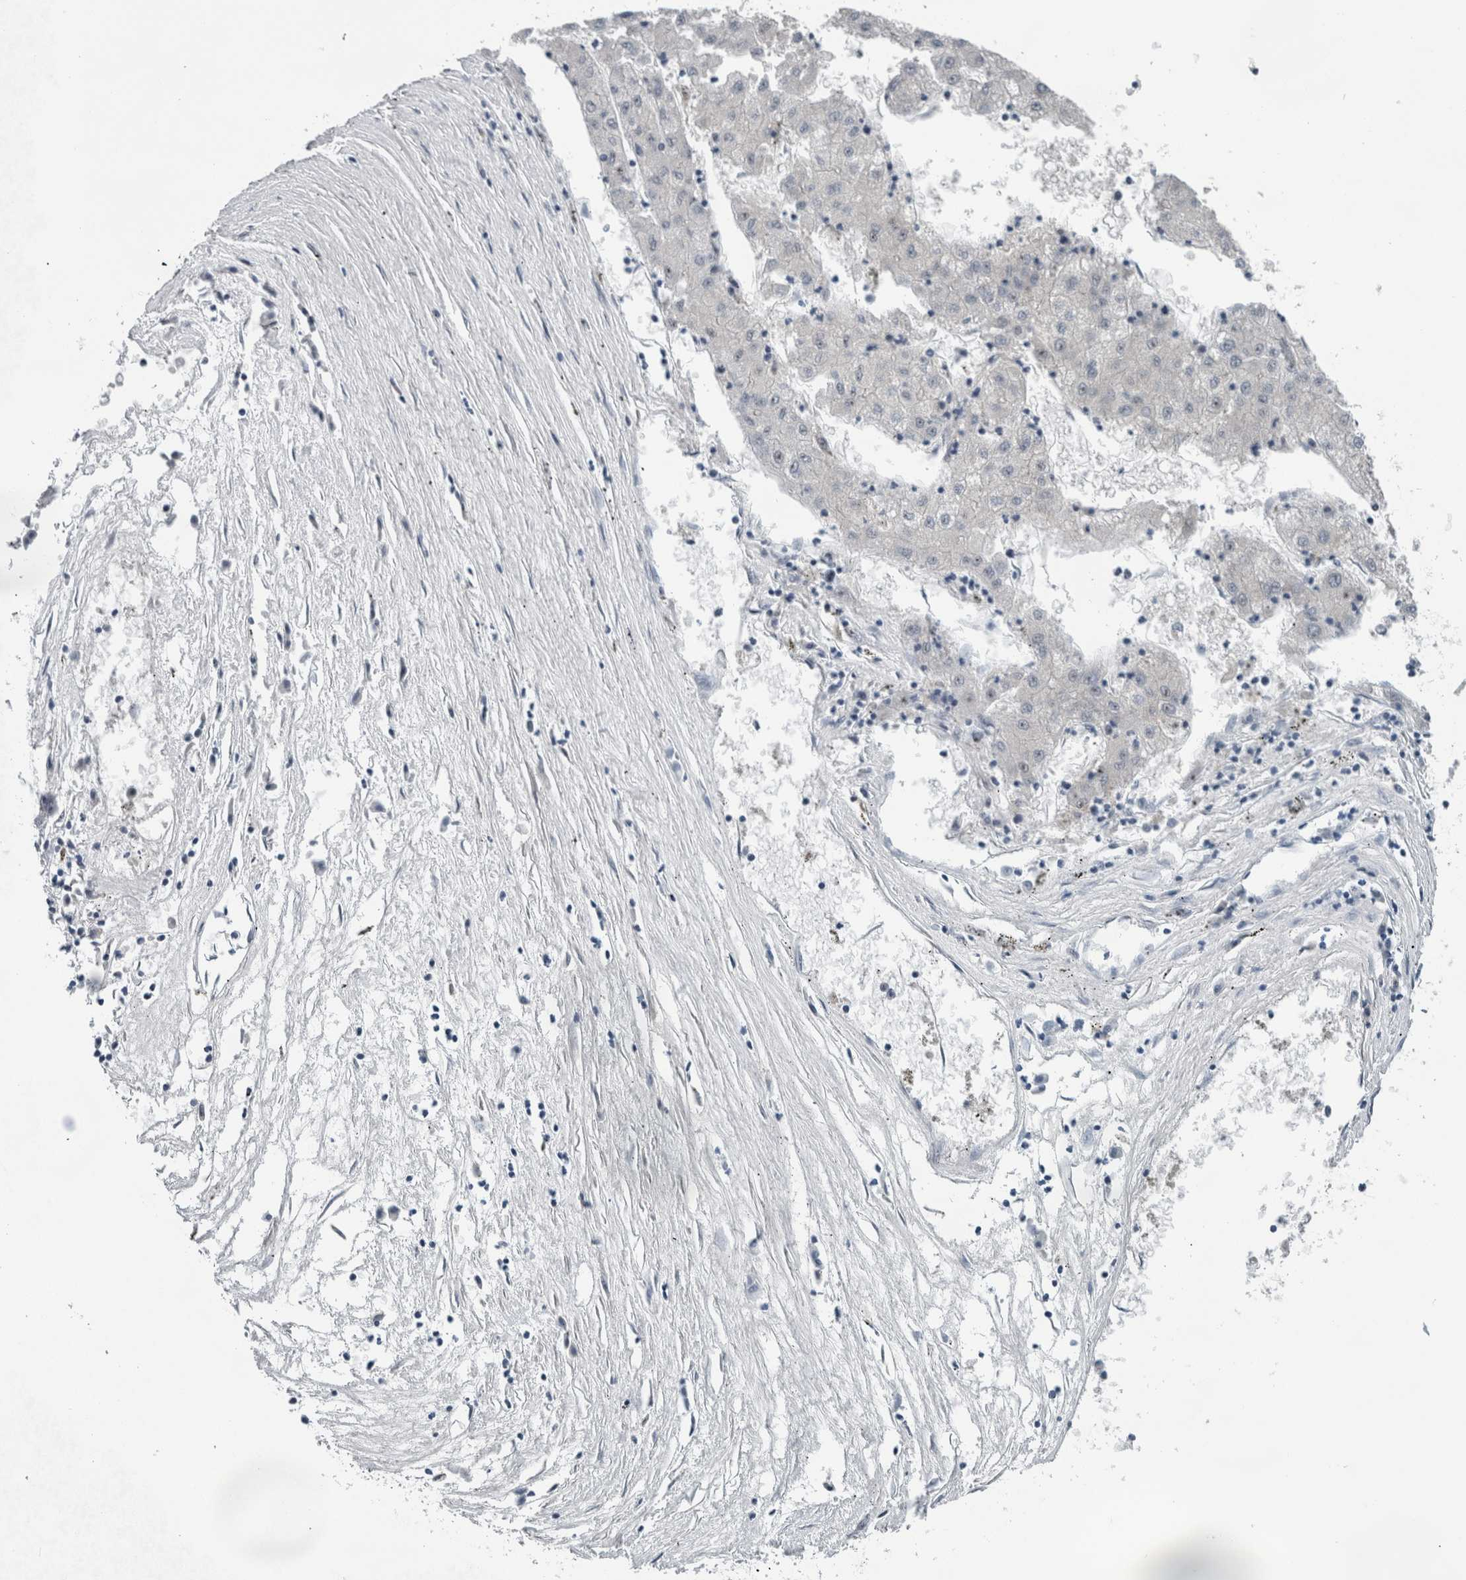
{"staining": {"intensity": "negative", "quantity": "none", "location": "none"}, "tissue": "liver cancer", "cell_type": "Tumor cells", "image_type": "cancer", "snomed": [{"axis": "morphology", "description": "Carcinoma, Hepatocellular, NOS"}, {"axis": "topography", "description": "Liver"}], "caption": "Image shows no significant protein positivity in tumor cells of hepatocellular carcinoma (liver). (Immunohistochemistry, brightfield microscopy, high magnification).", "gene": "UTP6", "patient": {"sex": "male", "age": 72}}